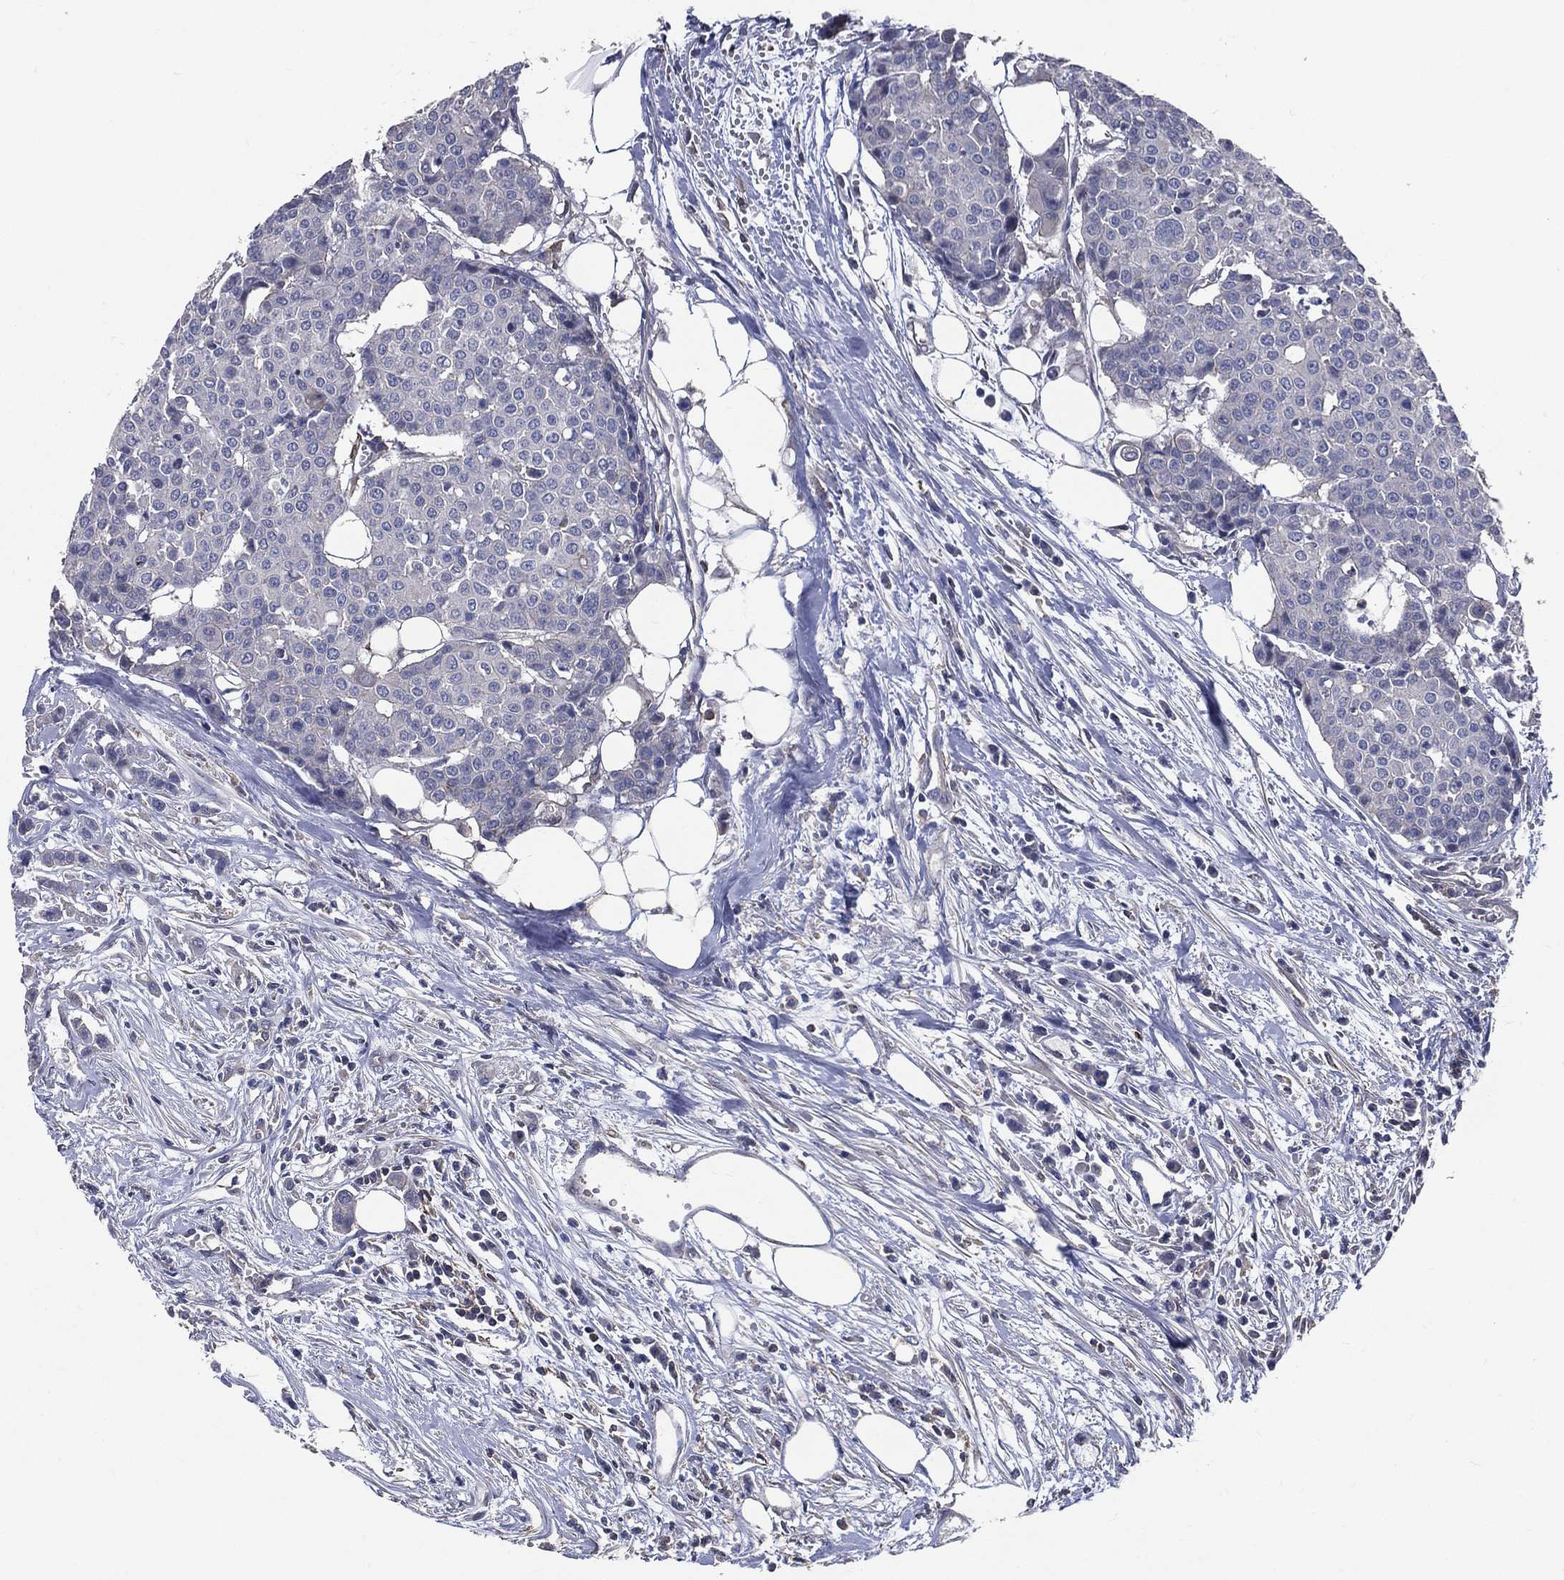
{"staining": {"intensity": "negative", "quantity": "none", "location": "none"}, "tissue": "carcinoid", "cell_type": "Tumor cells", "image_type": "cancer", "snomed": [{"axis": "morphology", "description": "Carcinoid, malignant, NOS"}, {"axis": "topography", "description": "Colon"}], "caption": "Immunohistochemical staining of human carcinoid (malignant) exhibits no significant staining in tumor cells.", "gene": "SERPINB2", "patient": {"sex": "male", "age": 81}}